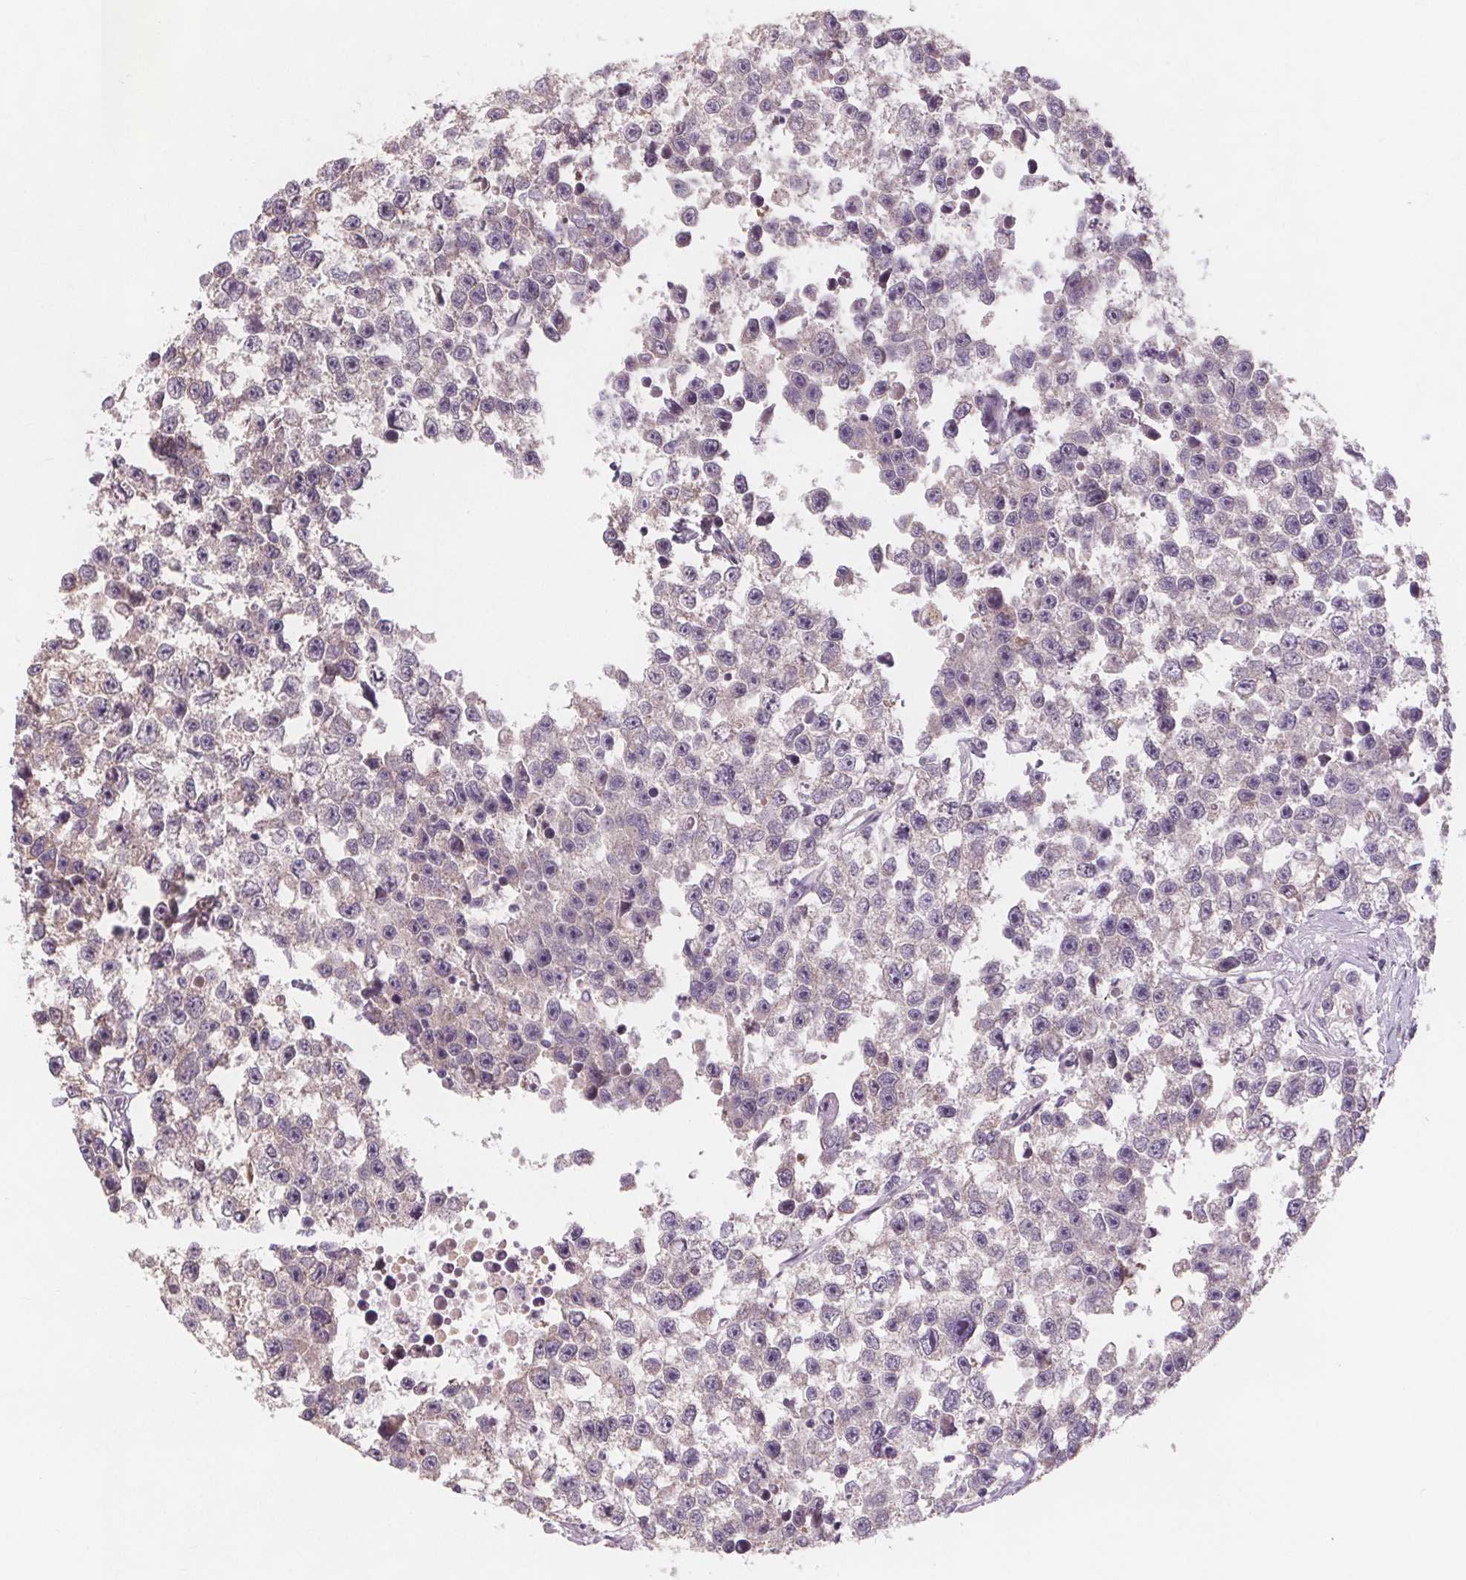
{"staining": {"intensity": "negative", "quantity": "none", "location": "none"}, "tissue": "testis cancer", "cell_type": "Tumor cells", "image_type": "cancer", "snomed": [{"axis": "morphology", "description": "Seminoma, NOS"}, {"axis": "topography", "description": "Testis"}], "caption": "IHC photomicrograph of seminoma (testis) stained for a protein (brown), which demonstrates no expression in tumor cells. Nuclei are stained in blue.", "gene": "TMEM80", "patient": {"sex": "male", "age": 26}}